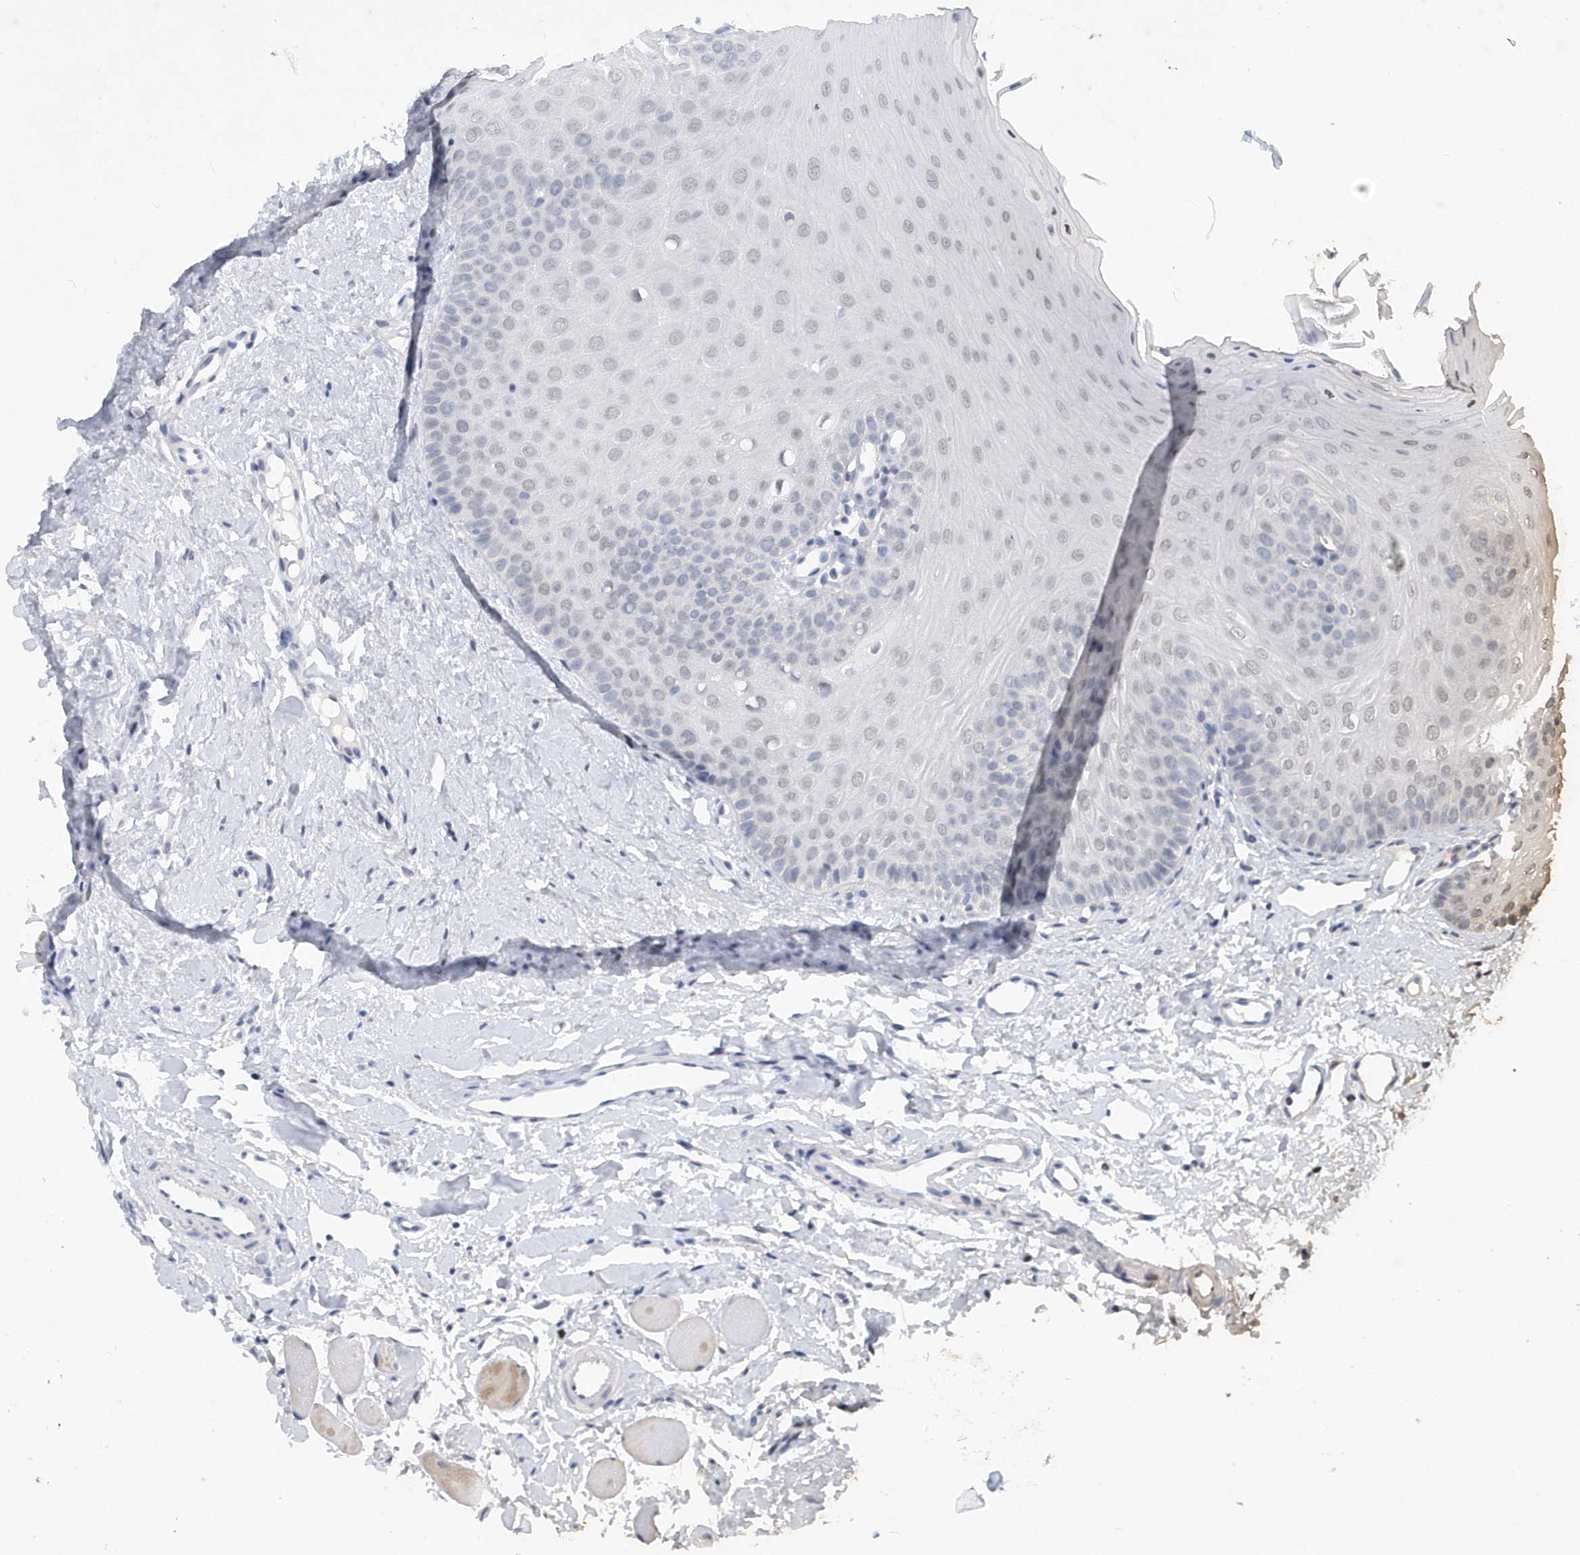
{"staining": {"intensity": "negative", "quantity": "none", "location": "none"}, "tissue": "oral mucosa", "cell_type": "Squamous epithelial cells", "image_type": "normal", "snomed": [{"axis": "morphology", "description": "Normal tissue, NOS"}, {"axis": "topography", "description": "Oral tissue"}], "caption": "DAB immunohistochemical staining of benign oral mucosa exhibits no significant expression in squamous epithelial cells.", "gene": "SRGAP3", "patient": {"sex": "female", "age": 68}}